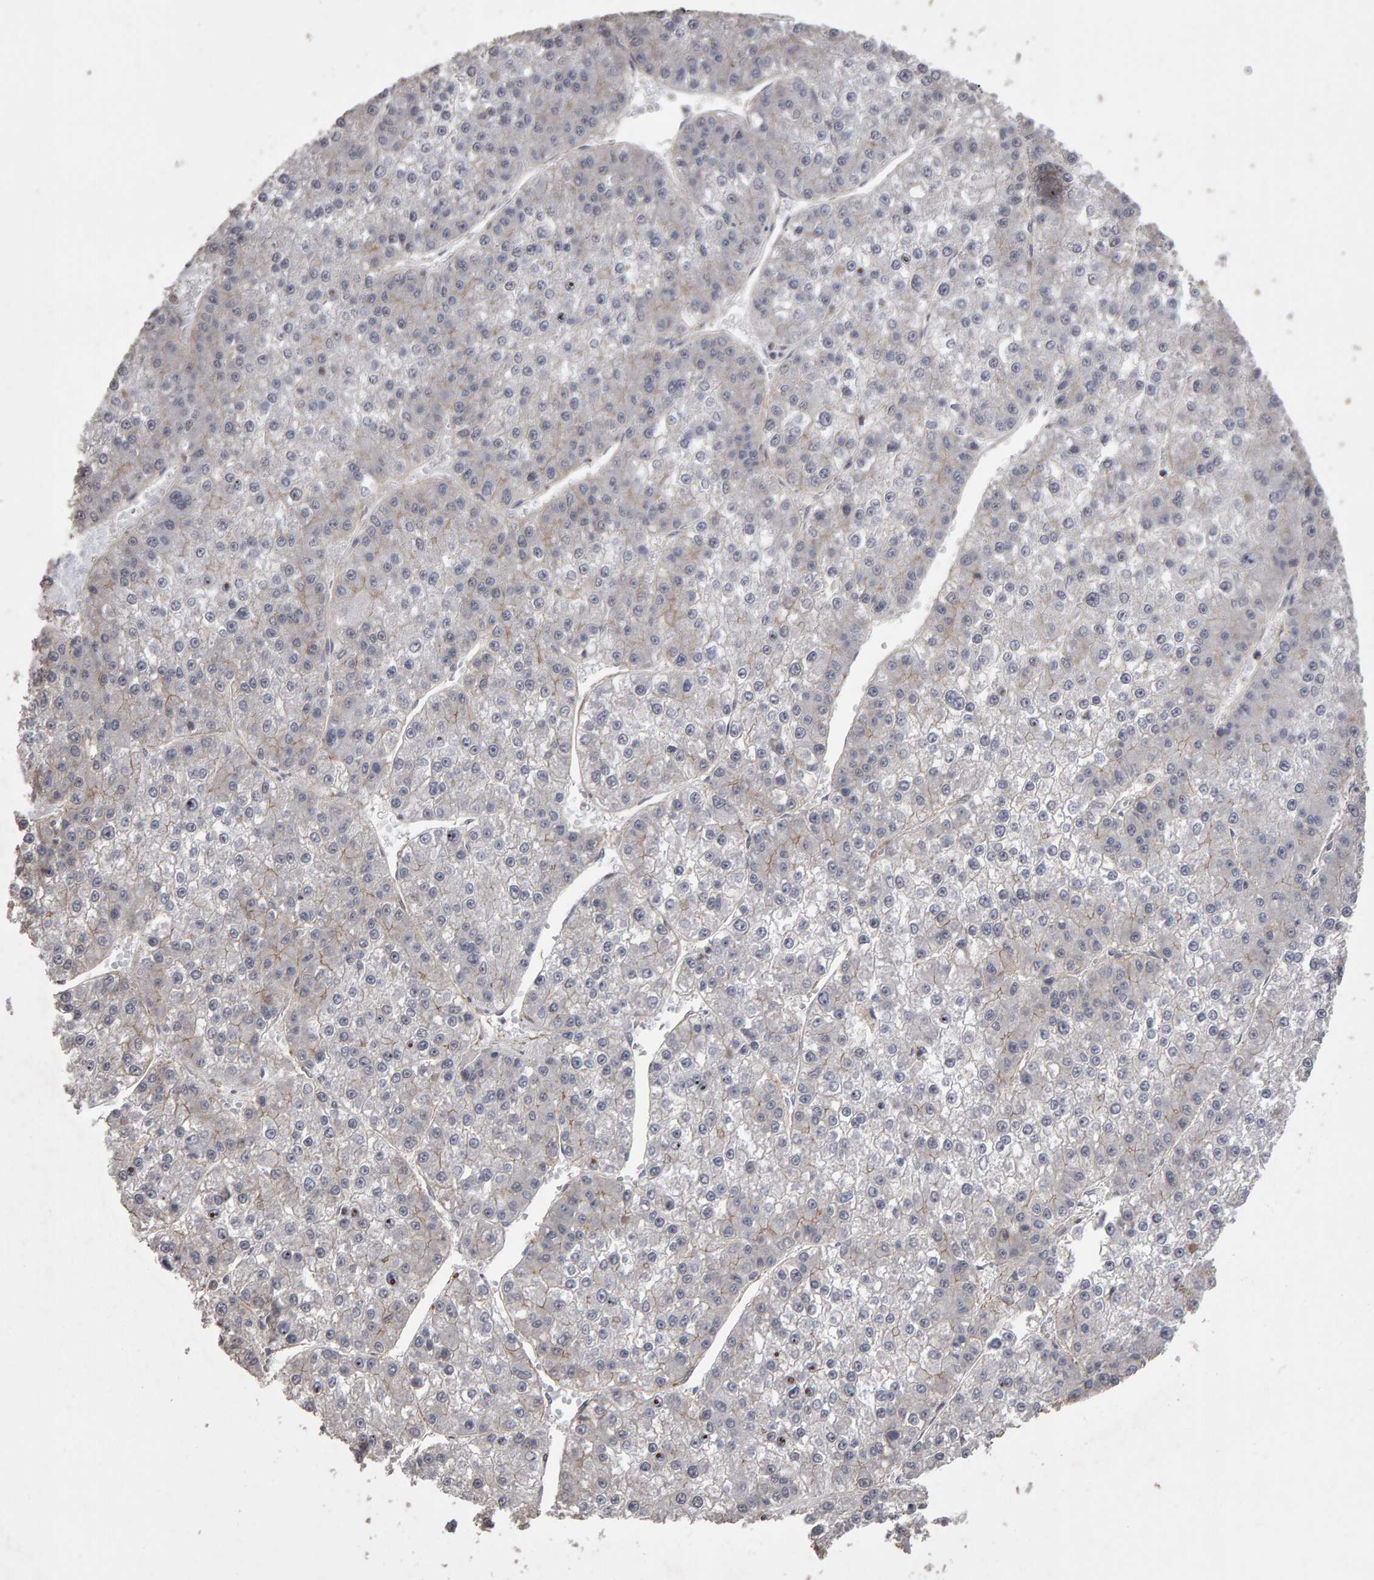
{"staining": {"intensity": "negative", "quantity": "none", "location": "none"}, "tissue": "liver cancer", "cell_type": "Tumor cells", "image_type": "cancer", "snomed": [{"axis": "morphology", "description": "Carcinoma, Hepatocellular, NOS"}, {"axis": "topography", "description": "Liver"}], "caption": "Immunohistochemistry photomicrograph of human liver cancer (hepatocellular carcinoma) stained for a protein (brown), which exhibits no positivity in tumor cells.", "gene": "SCRIB", "patient": {"sex": "female", "age": 73}}